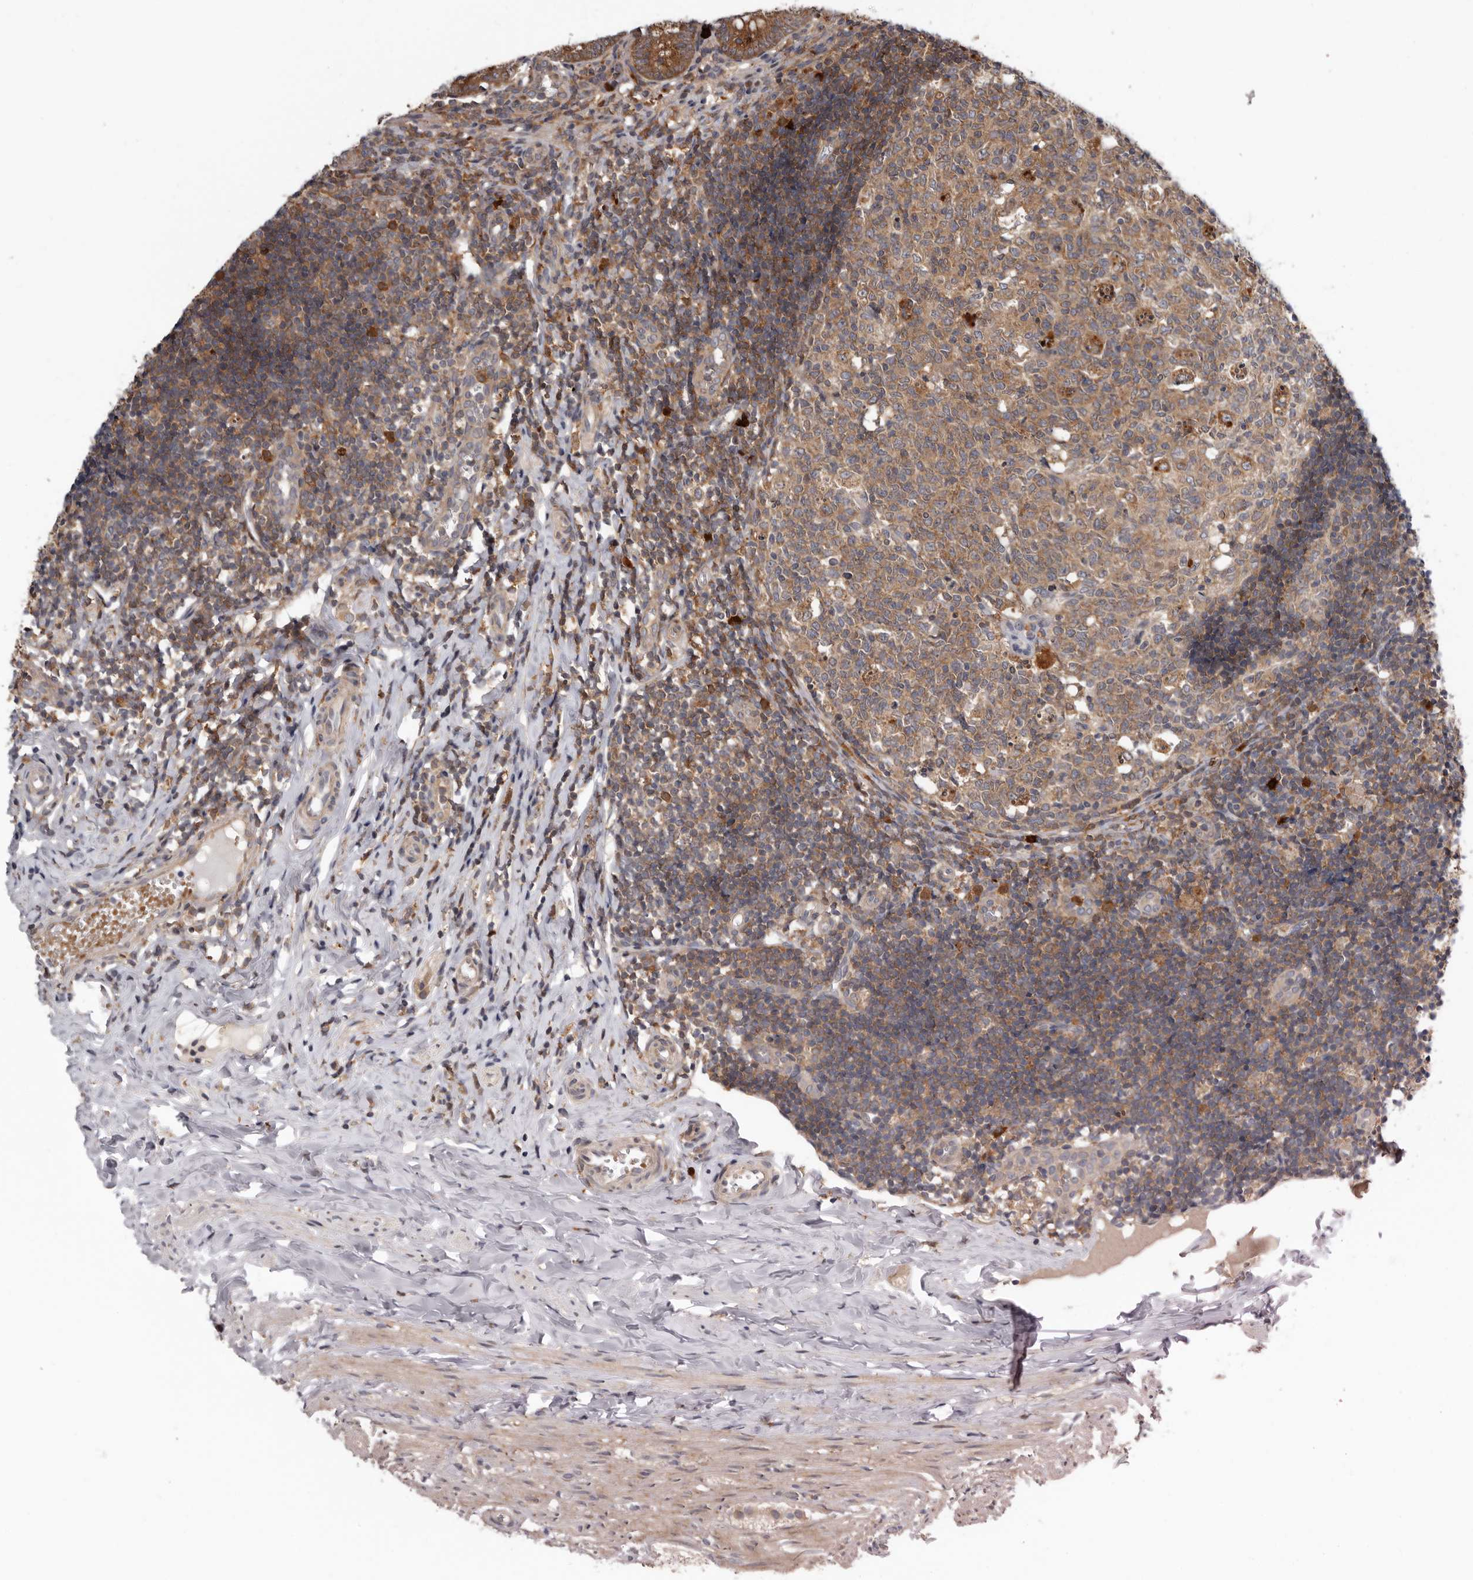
{"staining": {"intensity": "moderate", "quantity": ">75%", "location": "cytoplasmic/membranous"}, "tissue": "appendix", "cell_type": "Glandular cells", "image_type": "normal", "snomed": [{"axis": "morphology", "description": "Normal tissue, NOS"}, {"axis": "topography", "description": "Appendix"}], "caption": "Brown immunohistochemical staining in unremarkable appendix shows moderate cytoplasmic/membranous expression in about >75% of glandular cells. (brown staining indicates protein expression, while blue staining denotes nuclei).", "gene": "FGFR4", "patient": {"sex": "male", "age": 8}}